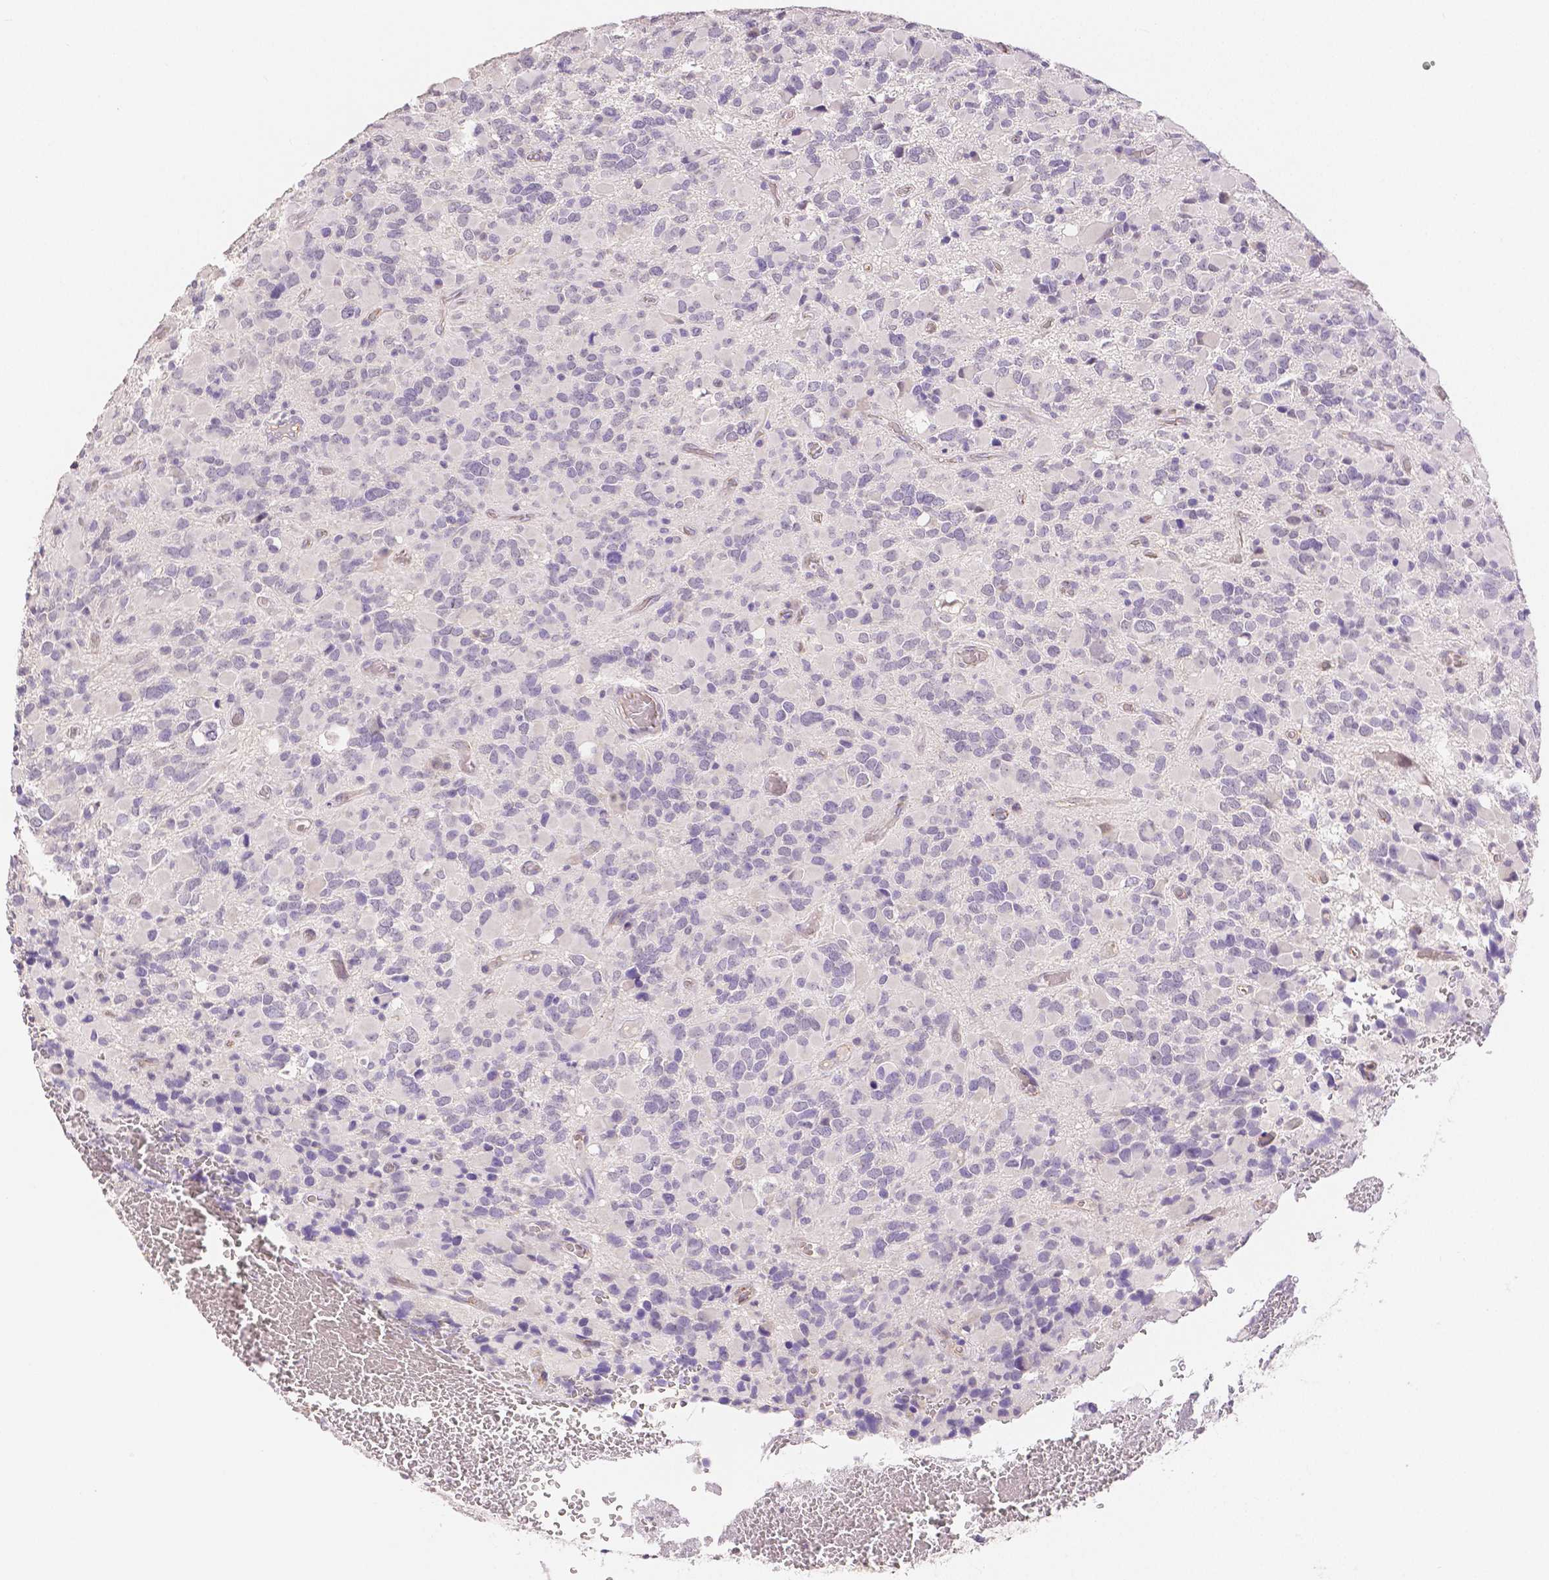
{"staining": {"intensity": "negative", "quantity": "none", "location": "none"}, "tissue": "glioma", "cell_type": "Tumor cells", "image_type": "cancer", "snomed": [{"axis": "morphology", "description": "Glioma, malignant, High grade"}, {"axis": "topography", "description": "Brain"}], "caption": "High power microscopy histopathology image of an immunohistochemistry histopathology image of glioma, revealing no significant positivity in tumor cells.", "gene": "OCLN", "patient": {"sex": "female", "age": 40}}